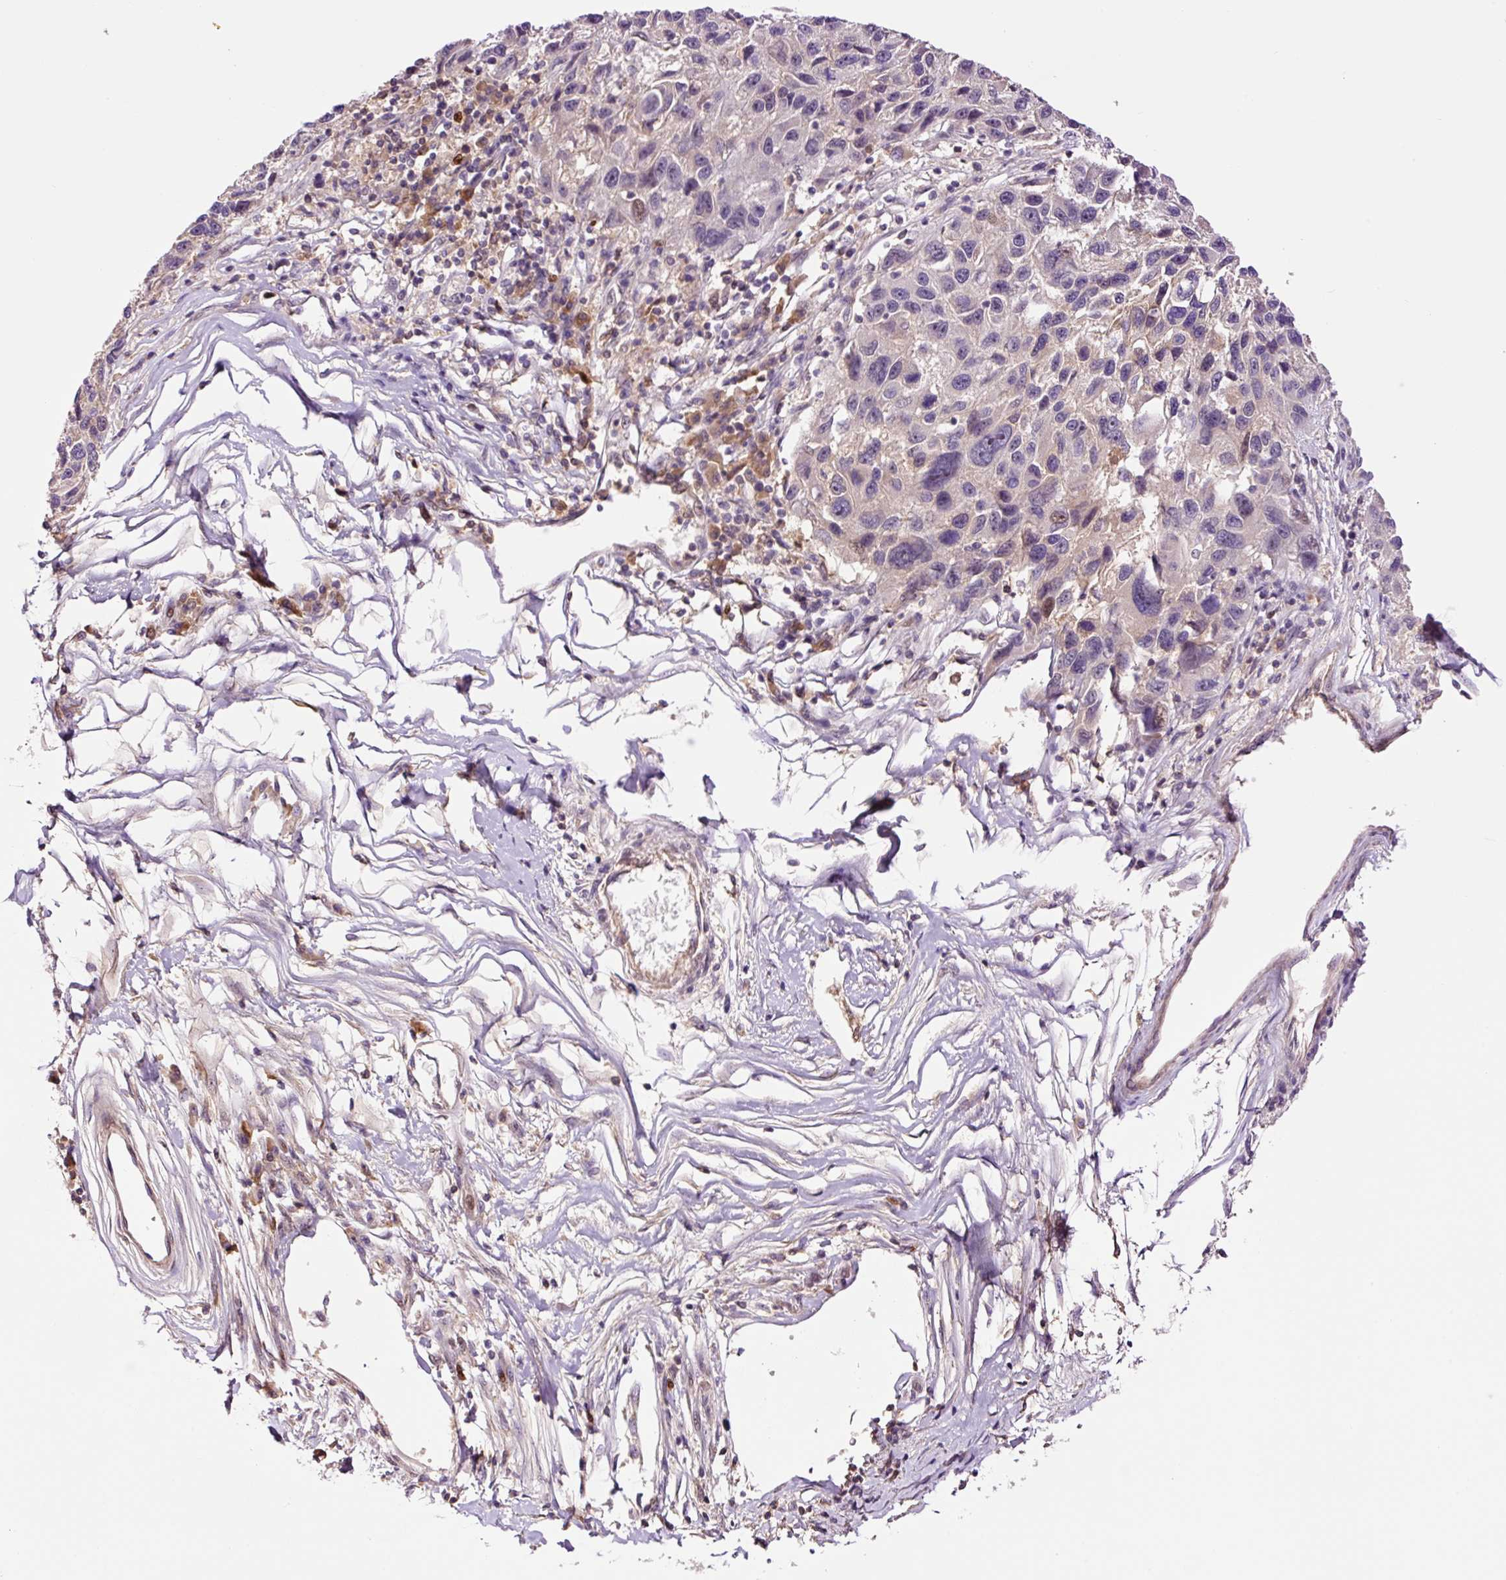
{"staining": {"intensity": "negative", "quantity": "none", "location": "none"}, "tissue": "melanoma", "cell_type": "Tumor cells", "image_type": "cancer", "snomed": [{"axis": "morphology", "description": "Malignant melanoma, NOS"}, {"axis": "topography", "description": "Skin"}], "caption": "This is a image of IHC staining of malignant melanoma, which shows no staining in tumor cells.", "gene": "DPPA4", "patient": {"sex": "male", "age": 53}}